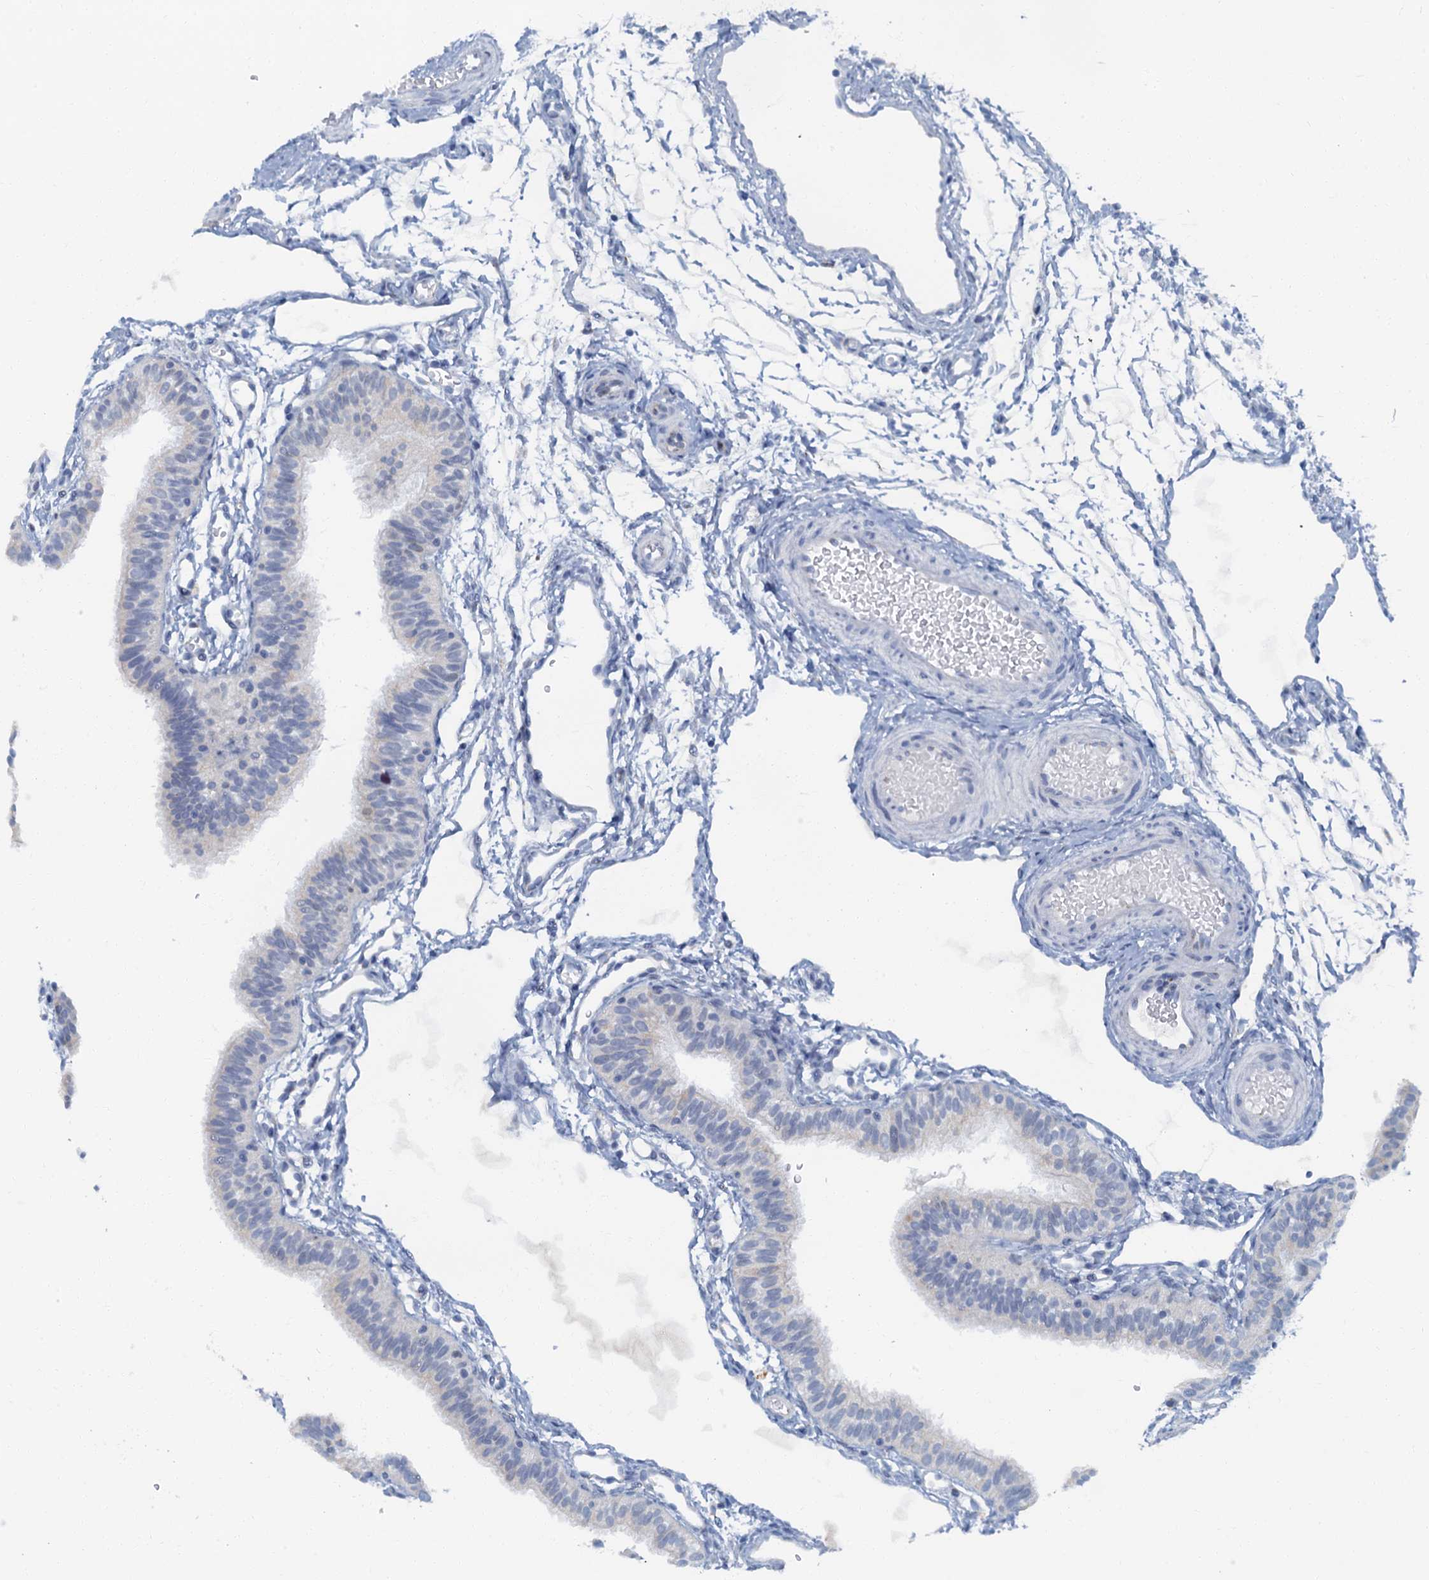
{"staining": {"intensity": "negative", "quantity": "none", "location": "none"}, "tissue": "fallopian tube", "cell_type": "Glandular cells", "image_type": "normal", "snomed": [{"axis": "morphology", "description": "Normal tissue, NOS"}, {"axis": "topography", "description": "Fallopian tube"}], "caption": "Protein analysis of benign fallopian tube displays no significant expression in glandular cells.", "gene": "LYPD3", "patient": {"sex": "female", "age": 35}}